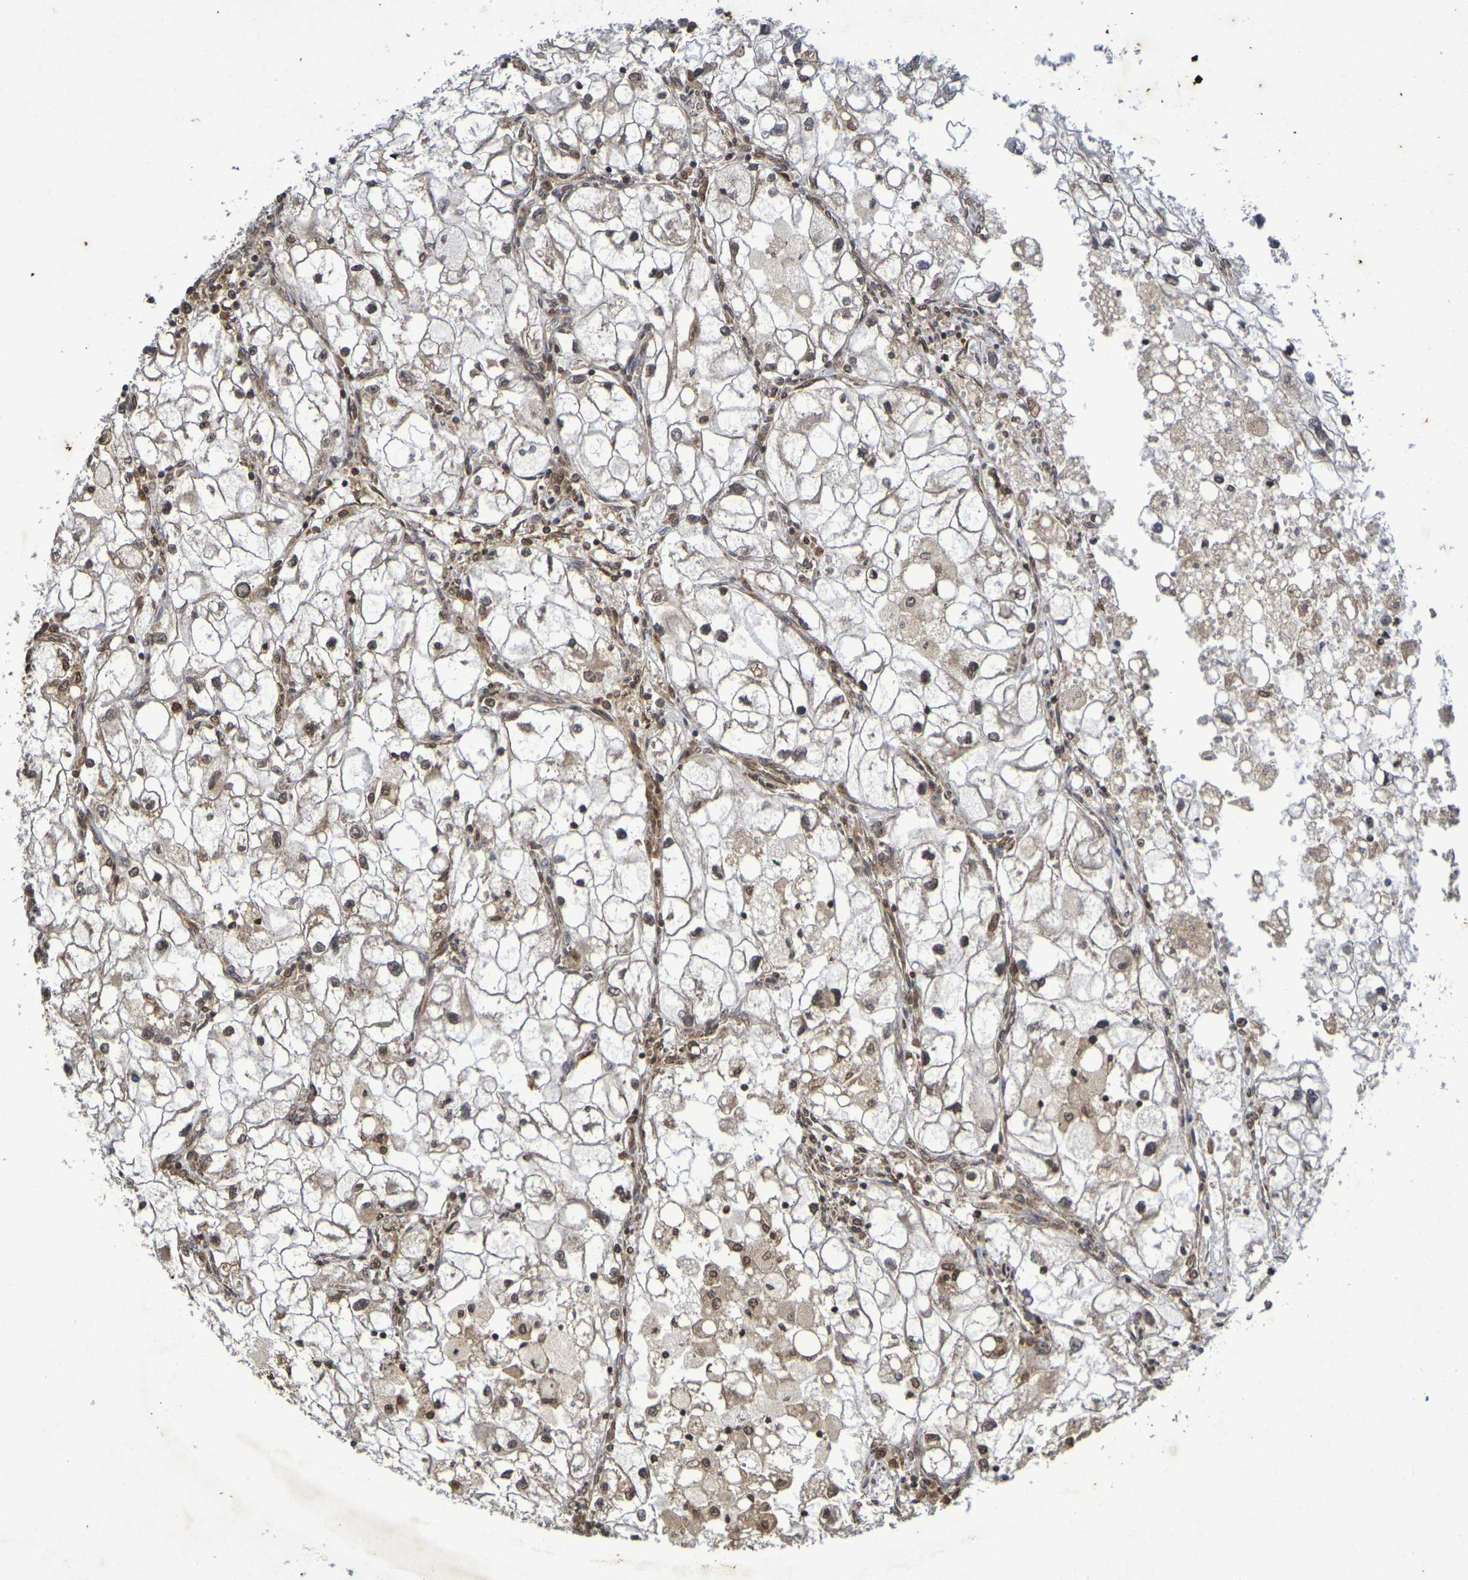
{"staining": {"intensity": "moderate", "quantity": ">75%", "location": "cytoplasmic/membranous,nuclear"}, "tissue": "renal cancer", "cell_type": "Tumor cells", "image_type": "cancer", "snomed": [{"axis": "morphology", "description": "Adenocarcinoma, NOS"}, {"axis": "topography", "description": "Kidney"}], "caption": "Moderate cytoplasmic/membranous and nuclear protein expression is appreciated in about >75% of tumor cells in renal cancer (adenocarcinoma).", "gene": "GUCY1A2", "patient": {"sex": "female", "age": 70}}